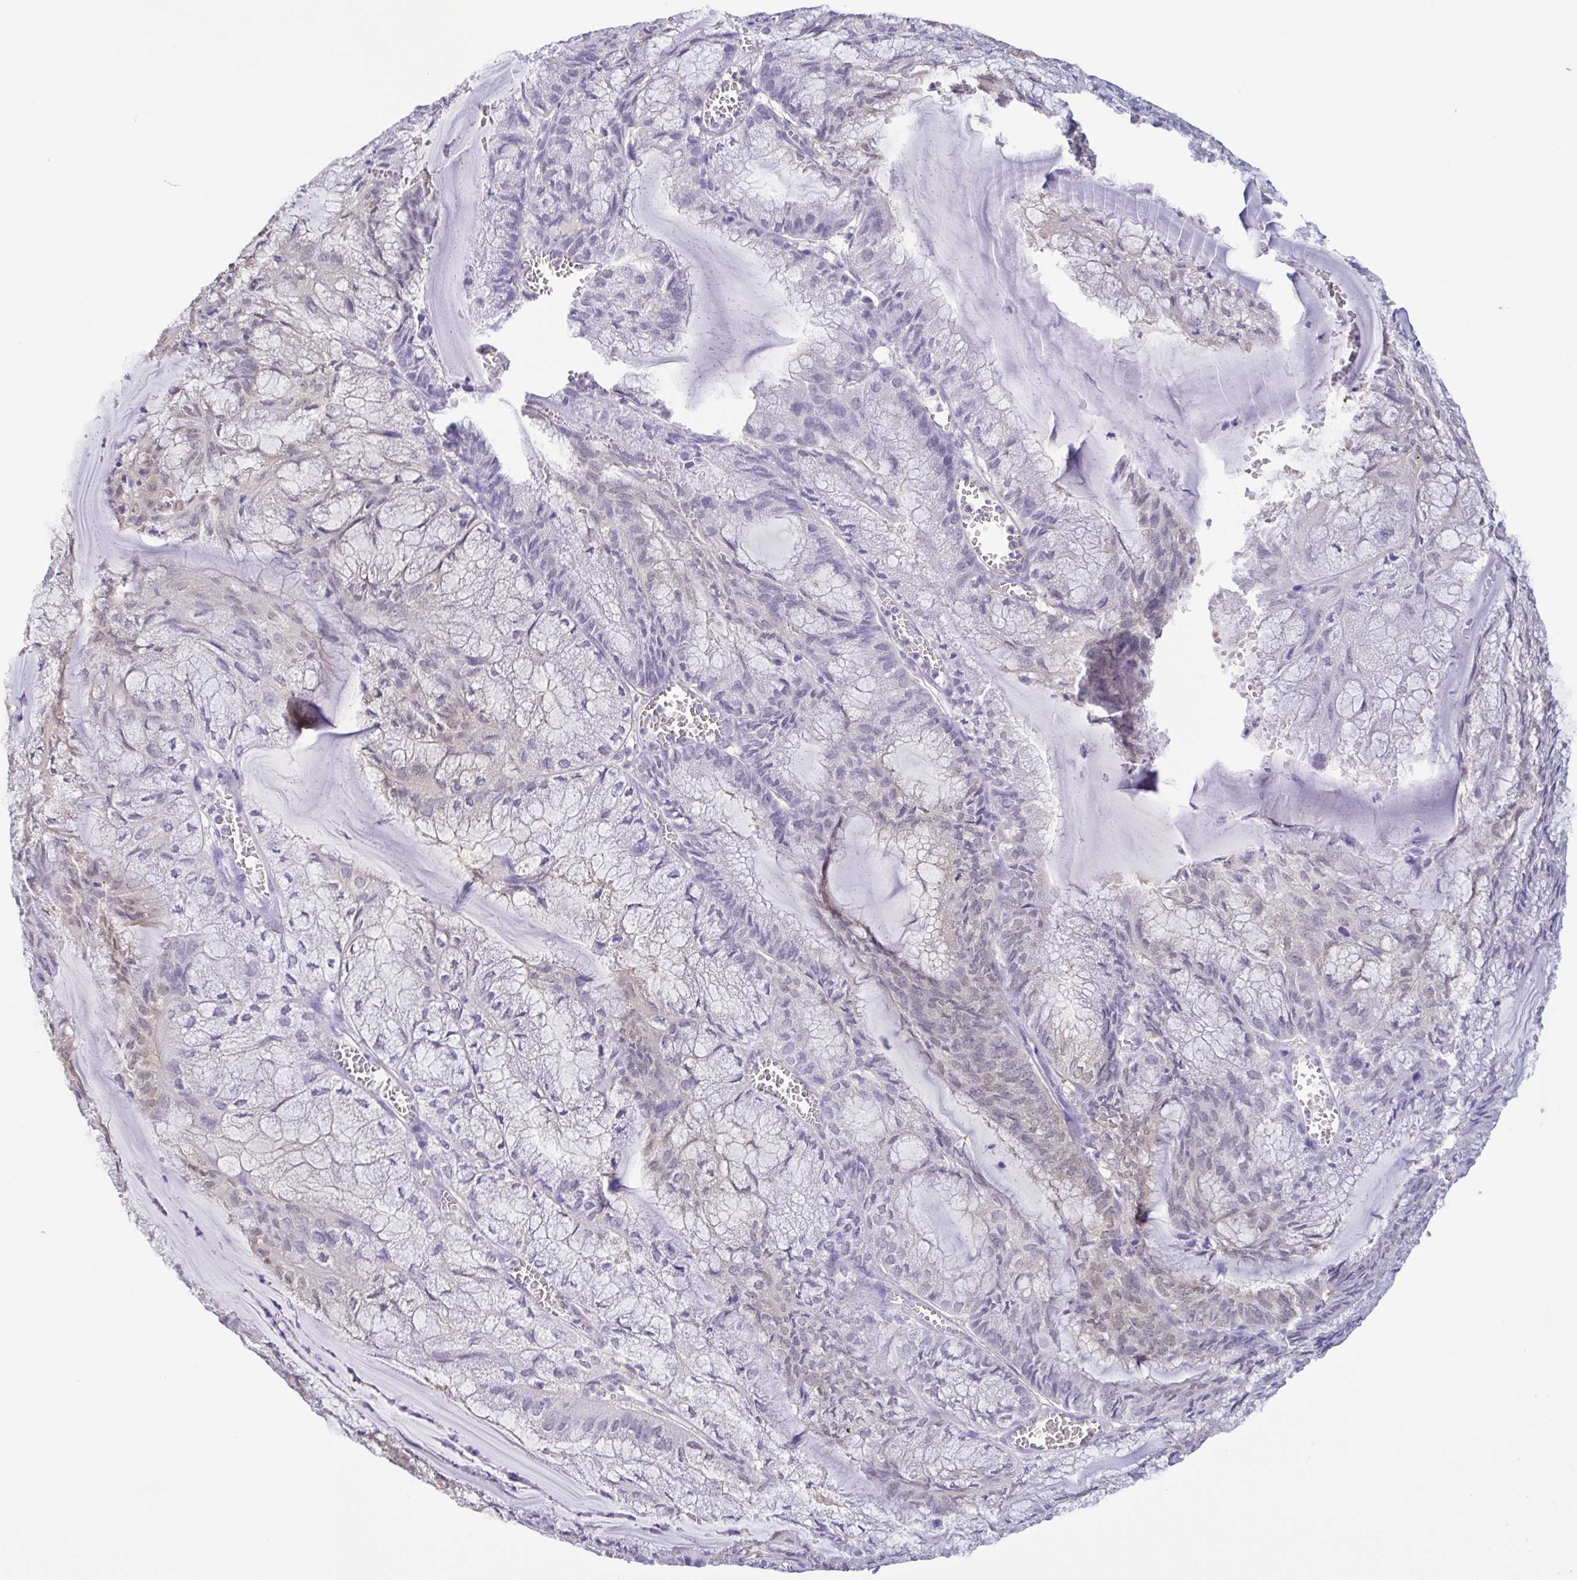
{"staining": {"intensity": "negative", "quantity": "none", "location": "none"}, "tissue": "endometrial cancer", "cell_type": "Tumor cells", "image_type": "cancer", "snomed": [{"axis": "morphology", "description": "Carcinoma, NOS"}, {"axis": "topography", "description": "Endometrium"}], "caption": "Immunohistochemistry image of human endometrial carcinoma stained for a protein (brown), which exhibits no expression in tumor cells.", "gene": "LDHC", "patient": {"sex": "female", "age": 62}}